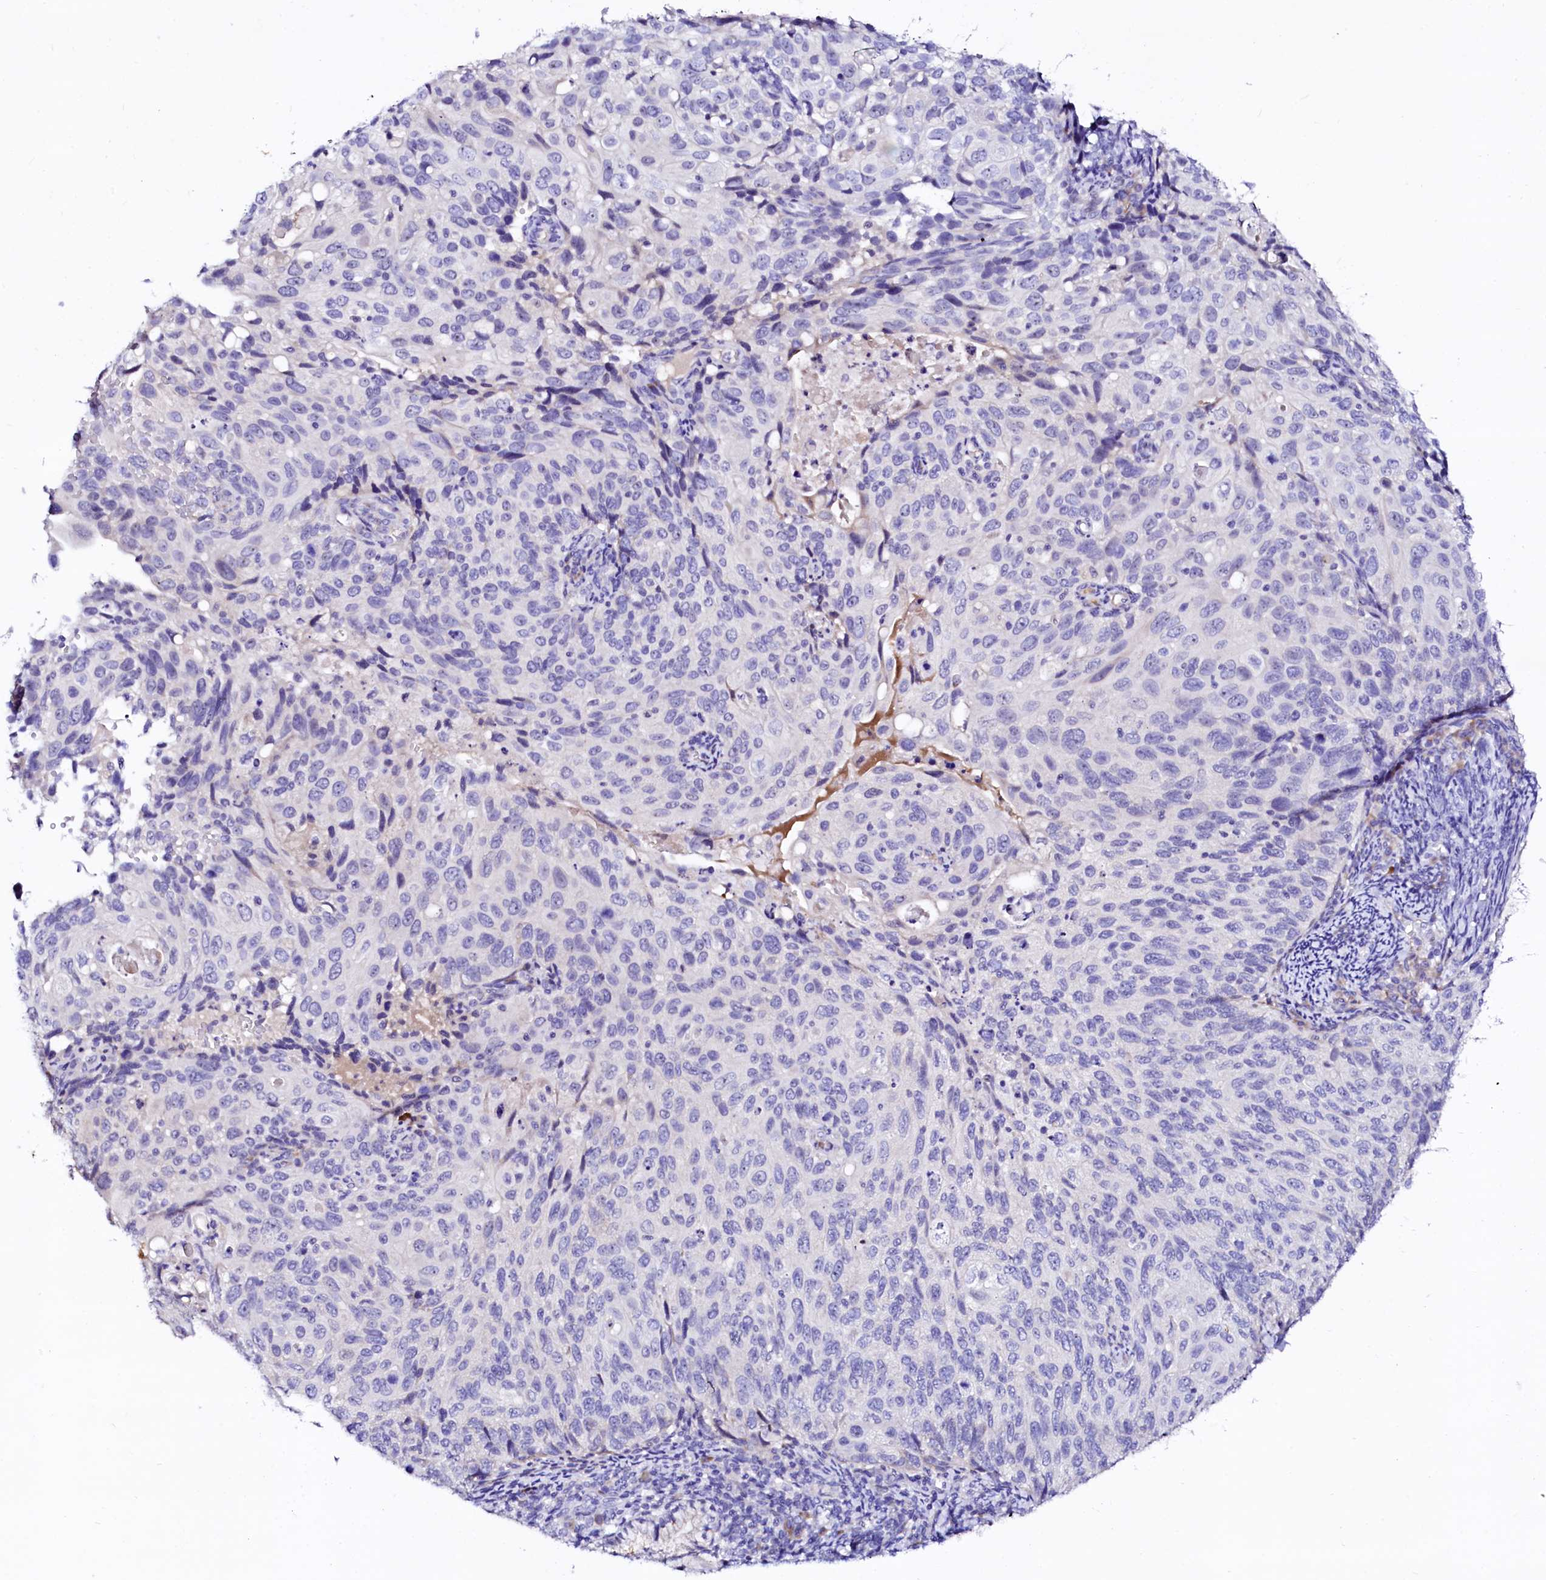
{"staining": {"intensity": "negative", "quantity": "none", "location": "none"}, "tissue": "cervical cancer", "cell_type": "Tumor cells", "image_type": "cancer", "snomed": [{"axis": "morphology", "description": "Squamous cell carcinoma, NOS"}, {"axis": "topography", "description": "Cervix"}], "caption": "An immunohistochemistry image of squamous cell carcinoma (cervical) is shown. There is no staining in tumor cells of squamous cell carcinoma (cervical).", "gene": "BTBD16", "patient": {"sex": "female", "age": 70}}